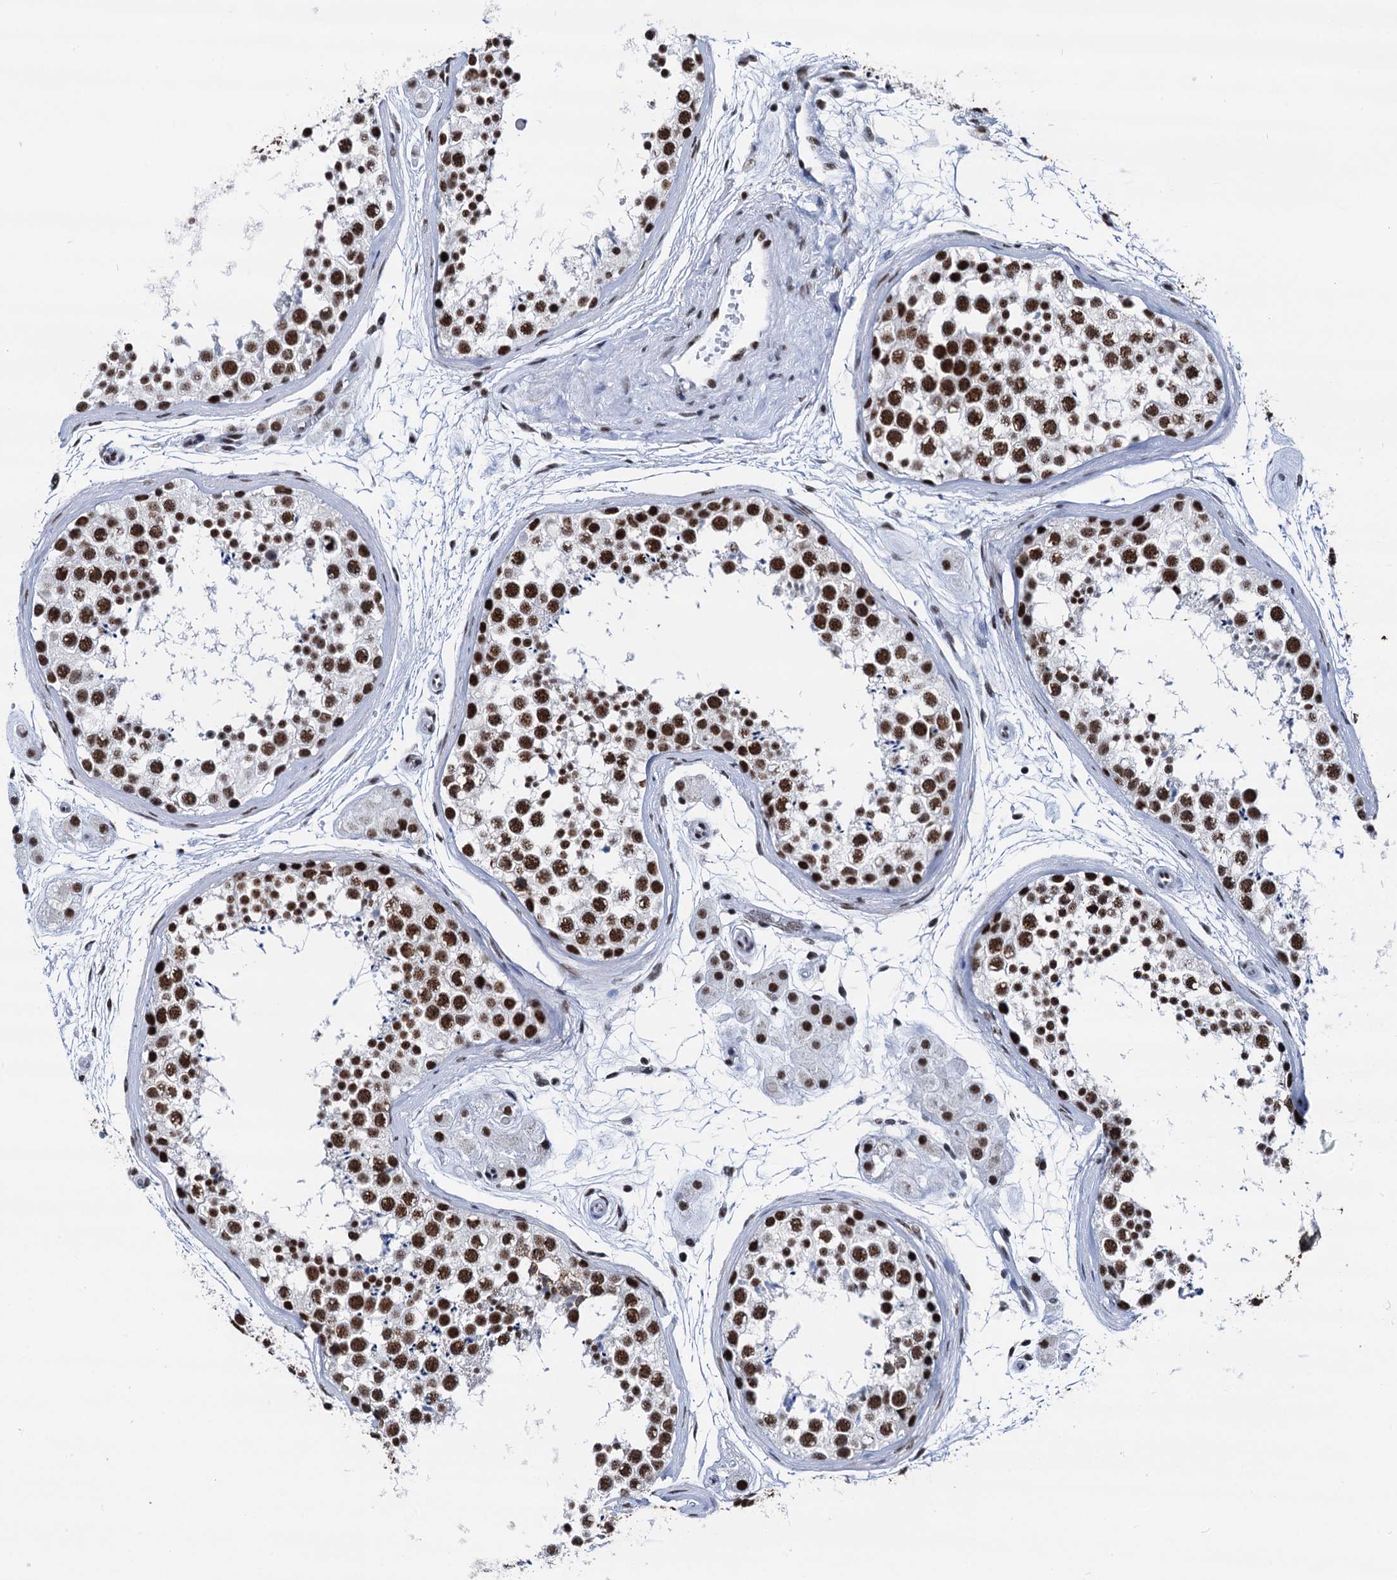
{"staining": {"intensity": "strong", "quantity": ">75%", "location": "nuclear"}, "tissue": "testis", "cell_type": "Cells in seminiferous ducts", "image_type": "normal", "snomed": [{"axis": "morphology", "description": "Normal tissue, NOS"}, {"axis": "topography", "description": "Testis"}], "caption": "This is an image of immunohistochemistry staining of unremarkable testis, which shows strong staining in the nuclear of cells in seminiferous ducts.", "gene": "DDX23", "patient": {"sex": "male", "age": 56}}